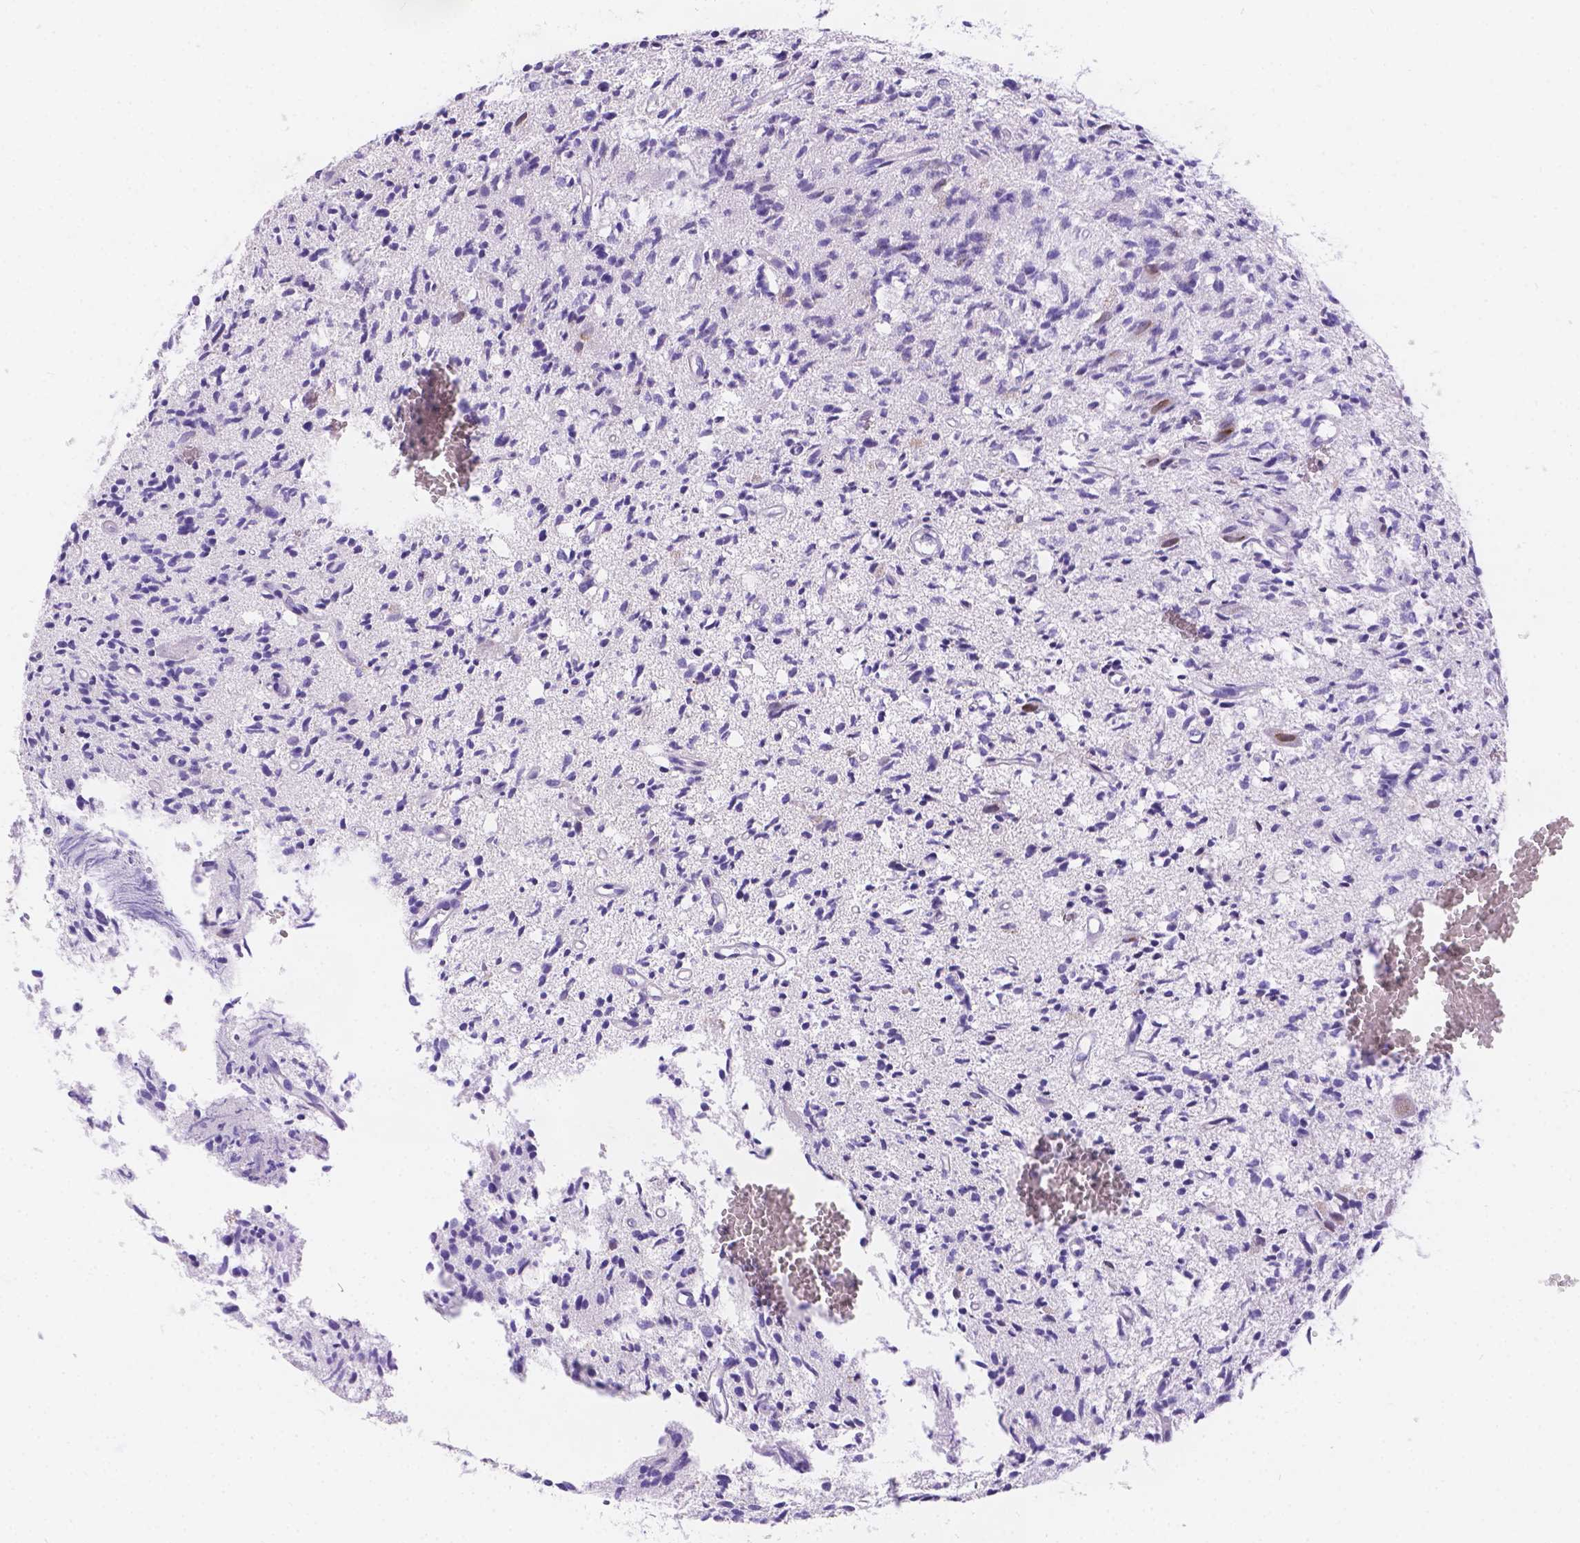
{"staining": {"intensity": "negative", "quantity": "none", "location": "none"}, "tissue": "glioma", "cell_type": "Tumor cells", "image_type": "cancer", "snomed": [{"axis": "morphology", "description": "Glioma, malignant, Low grade"}, {"axis": "topography", "description": "Brain"}], "caption": "This is an IHC photomicrograph of human glioma. There is no positivity in tumor cells.", "gene": "DLEC1", "patient": {"sex": "male", "age": 64}}